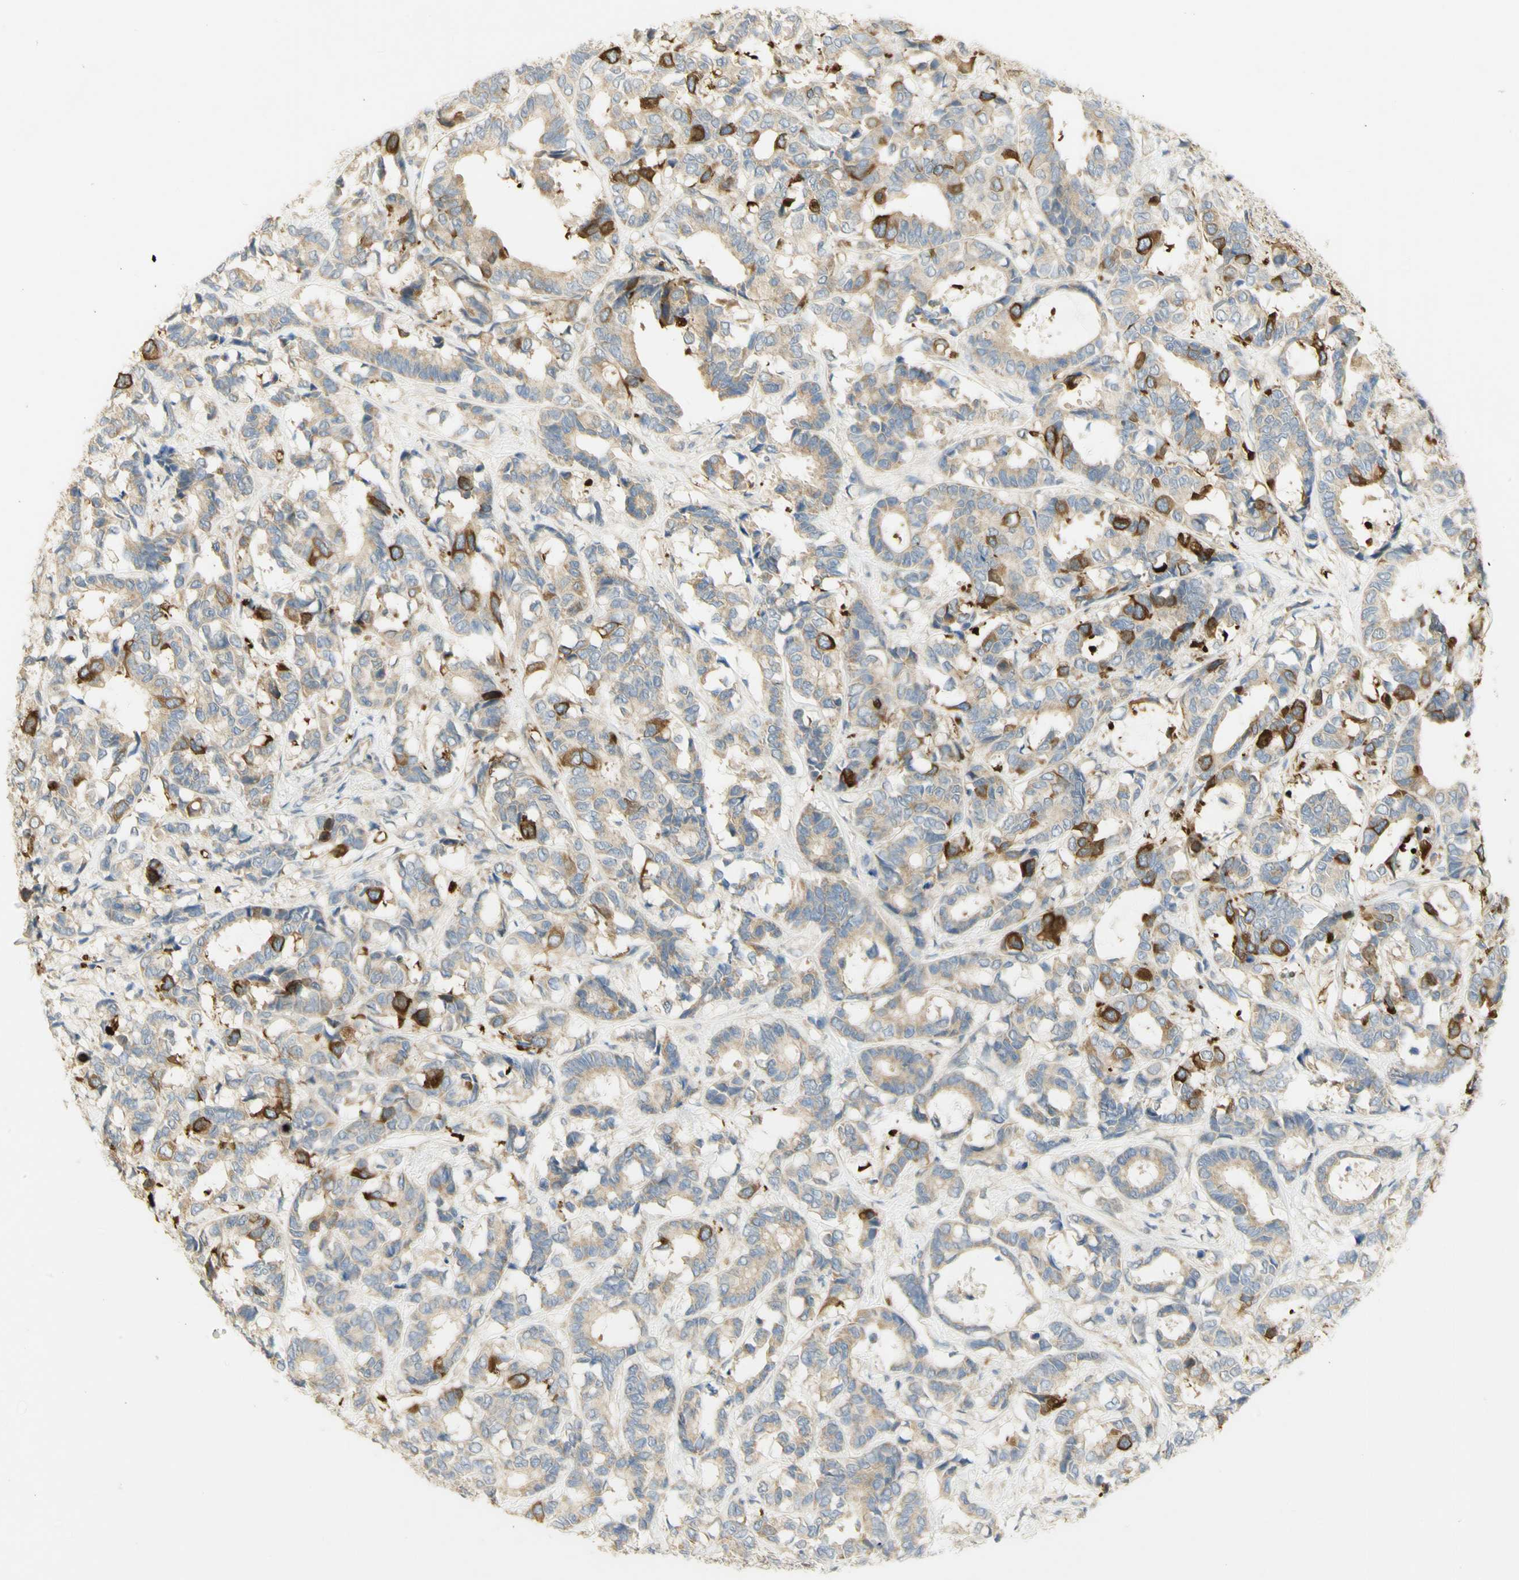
{"staining": {"intensity": "strong", "quantity": "25%-75%", "location": "cytoplasmic/membranous"}, "tissue": "breast cancer", "cell_type": "Tumor cells", "image_type": "cancer", "snomed": [{"axis": "morphology", "description": "Duct carcinoma"}, {"axis": "topography", "description": "Breast"}], "caption": "Protein positivity by immunohistochemistry (IHC) shows strong cytoplasmic/membranous expression in approximately 25%-75% of tumor cells in breast invasive ductal carcinoma. (Brightfield microscopy of DAB IHC at high magnification).", "gene": "KIF11", "patient": {"sex": "female", "age": 87}}